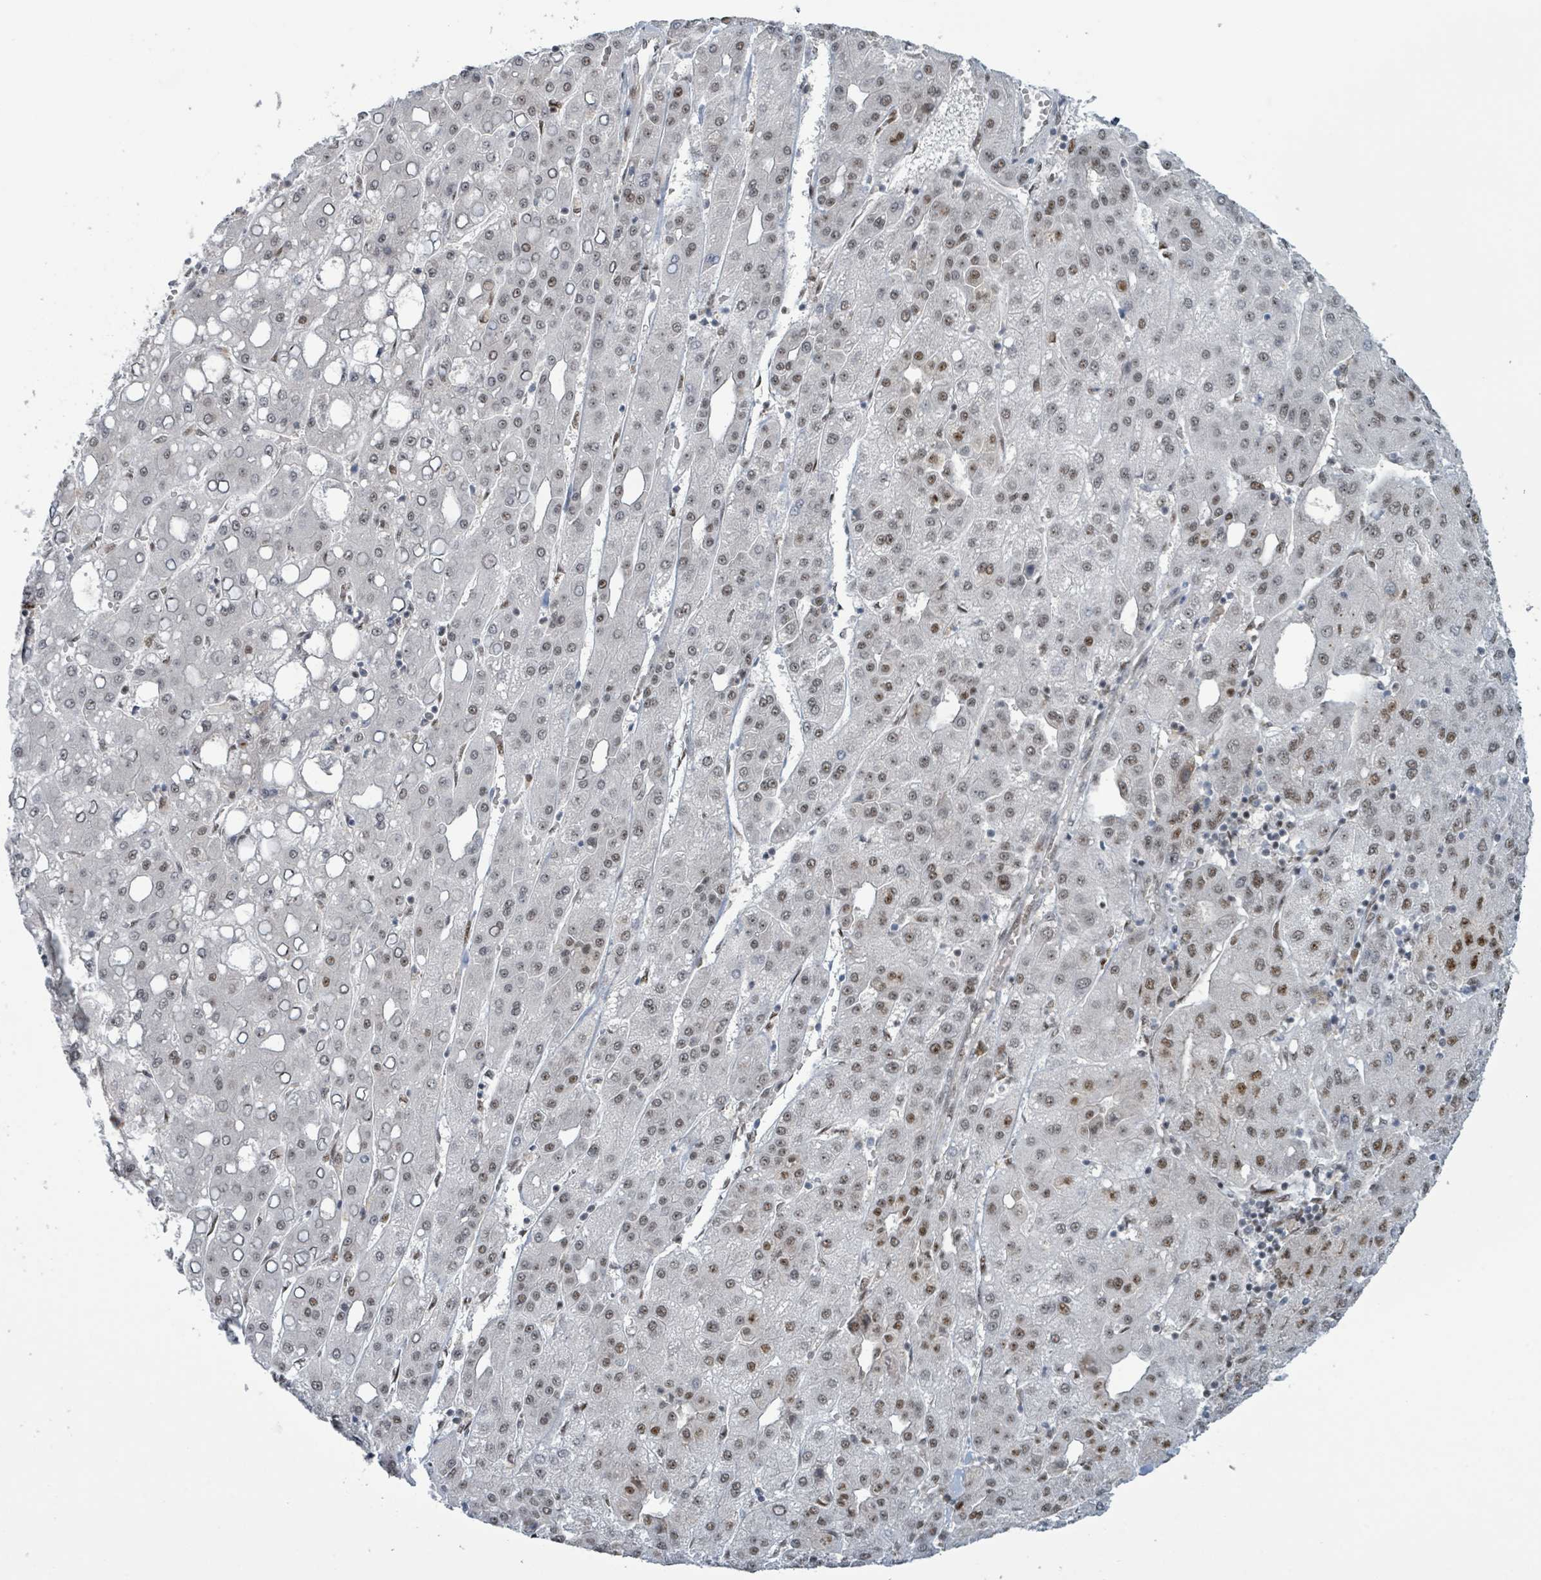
{"staining": {"intensity": "moderate", "quantity": "25%-75%", "location": "nuclear"}, "tissue": "liver cancer", "cell_type": "Tumor cells", "image_type": "cancer", "snomed": [{"axis": "morphology", "description": "Carcinoma, Hepatocellular, NOS"}, {"axis": "topography", "description": "Liver"}], "caption": "A high-resolution photomicrograph shows immunohistochemistry (IHC) staining of liver cancer (hepatocellular carcinoma), which exhibits moderate nuclear expression in approximately 25%-75% of tumor cells.", "gene": "KLF3", "patient": {"sex": "male", "age": 65}}